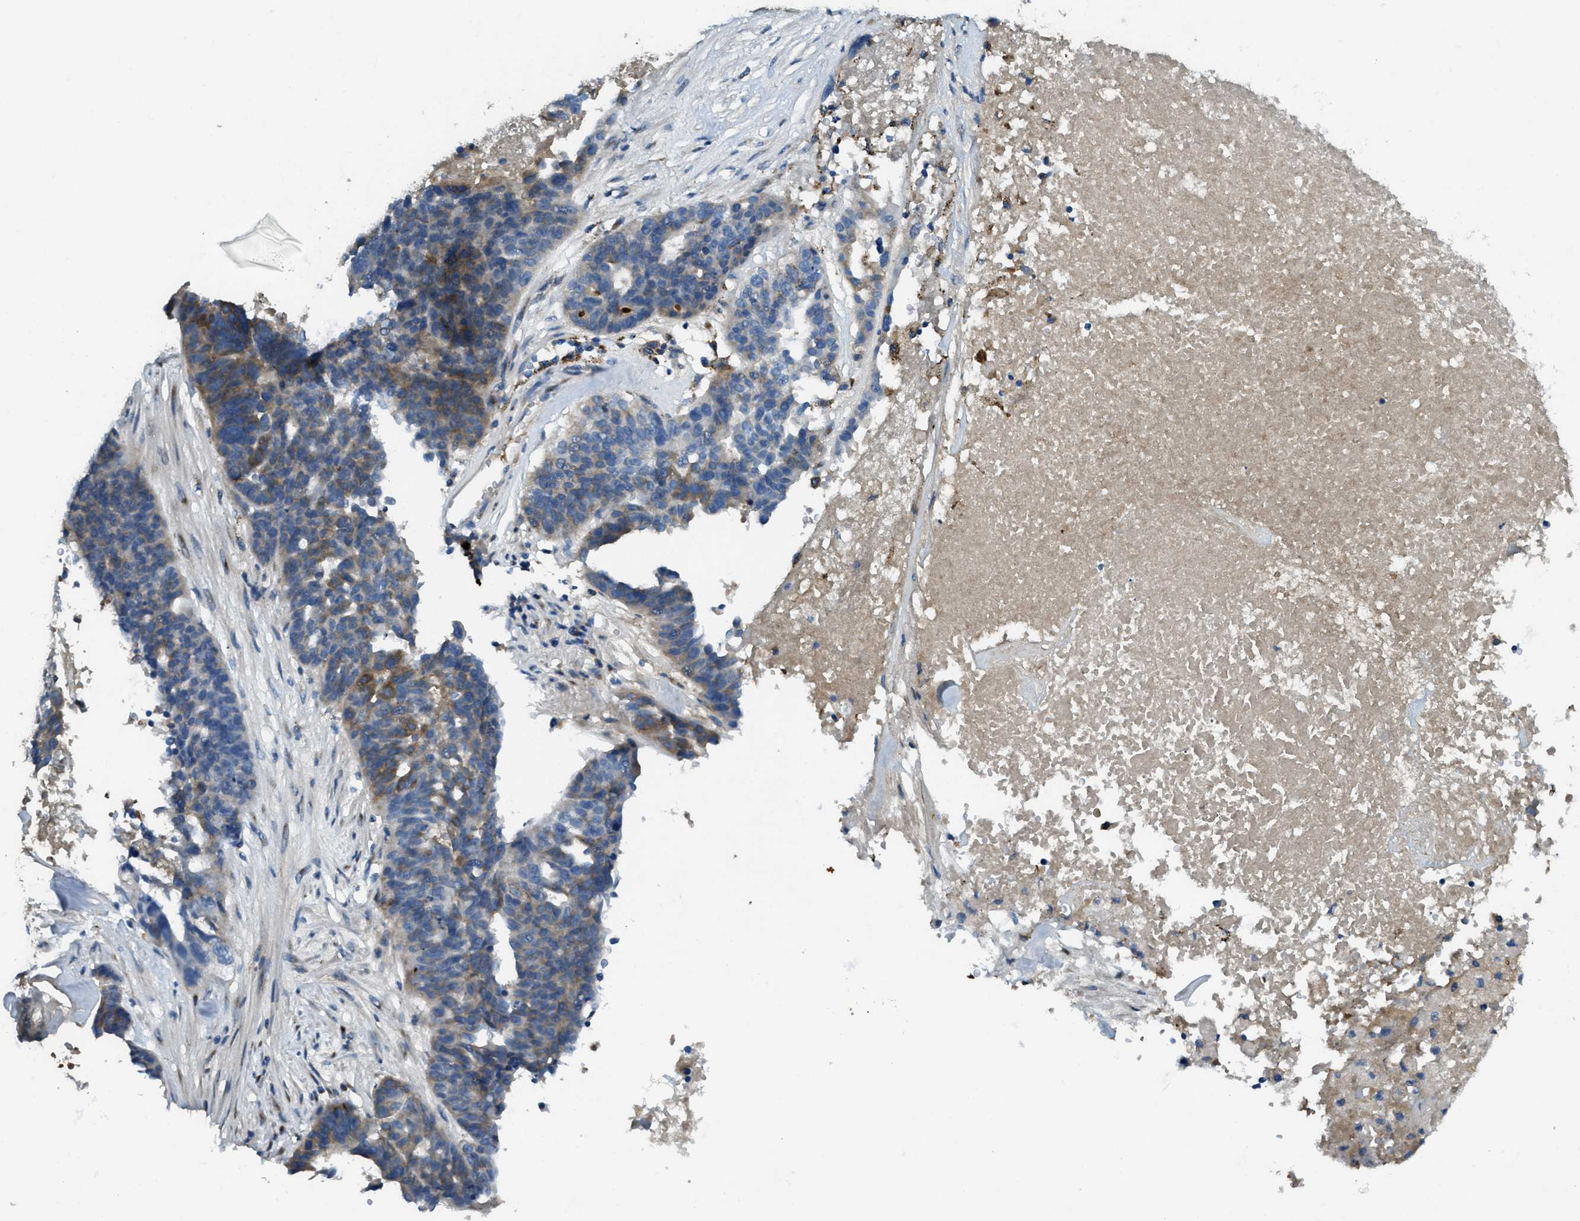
{"staining": {"intensity": "weak", "quantity": "<25%", "location": "cytoplasmic/membranous"}, "tissue": "ovarian cancer", "cell_type": "Tumor cells", "image_type": "cancer", "snomed": [{"axis": "morphology", "description": "Cystadenocarcinoma, serous, NOS"}, {"axis": "topography", "description": "Ovary"}], "caption": "A photomicrograph of serous cystadenocarcinoma (ovarian) stained for a protein exhibits no brown staining in tumor cells.", "gene": "TRIM59", "patient": {"sex": "female", "age": 59}}